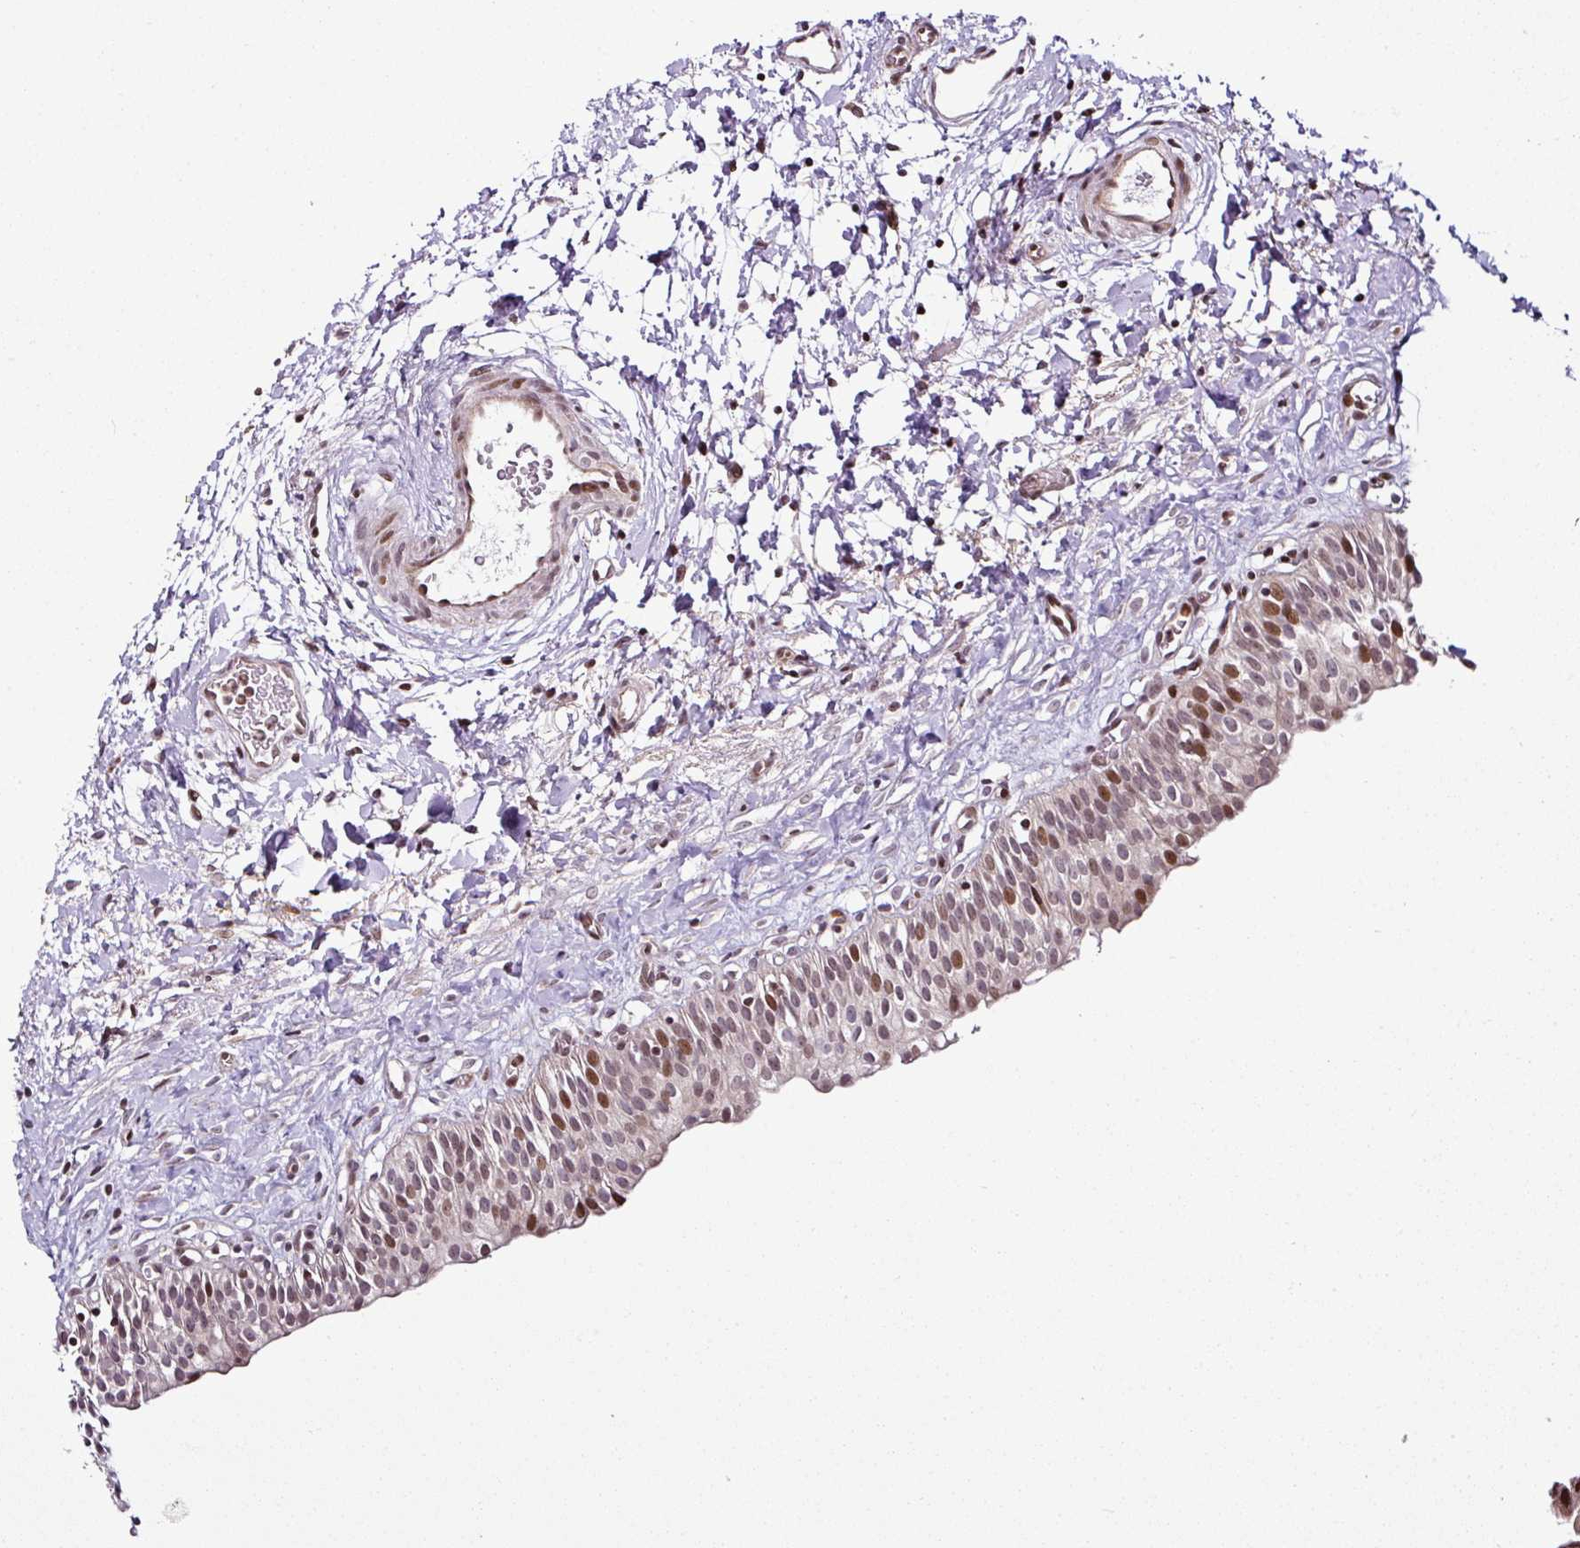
{"staining": {"intensity": "moderate", "quantity": "<25%", "location": "nuclear"}, "tissue": "urinary bladder", "cell_type": "Urothelial cells", "image_type": "normal", "snomed": [{"axis": "morphology", "description": "Normal tissue, NOS"}, {"axis": "topography", "description": "Urinary bladder"}], "caption": "A histopathology image of urinary bladder stained for a protein exhibits moderate nuclear brown staining in urothelial cells. (DAB (3,3'-diaminobenzidine) = brown stain, brightfield microscopy at high magnification).", "gene": "COPRS", "patient": {"sex": "male", "age": 51}}